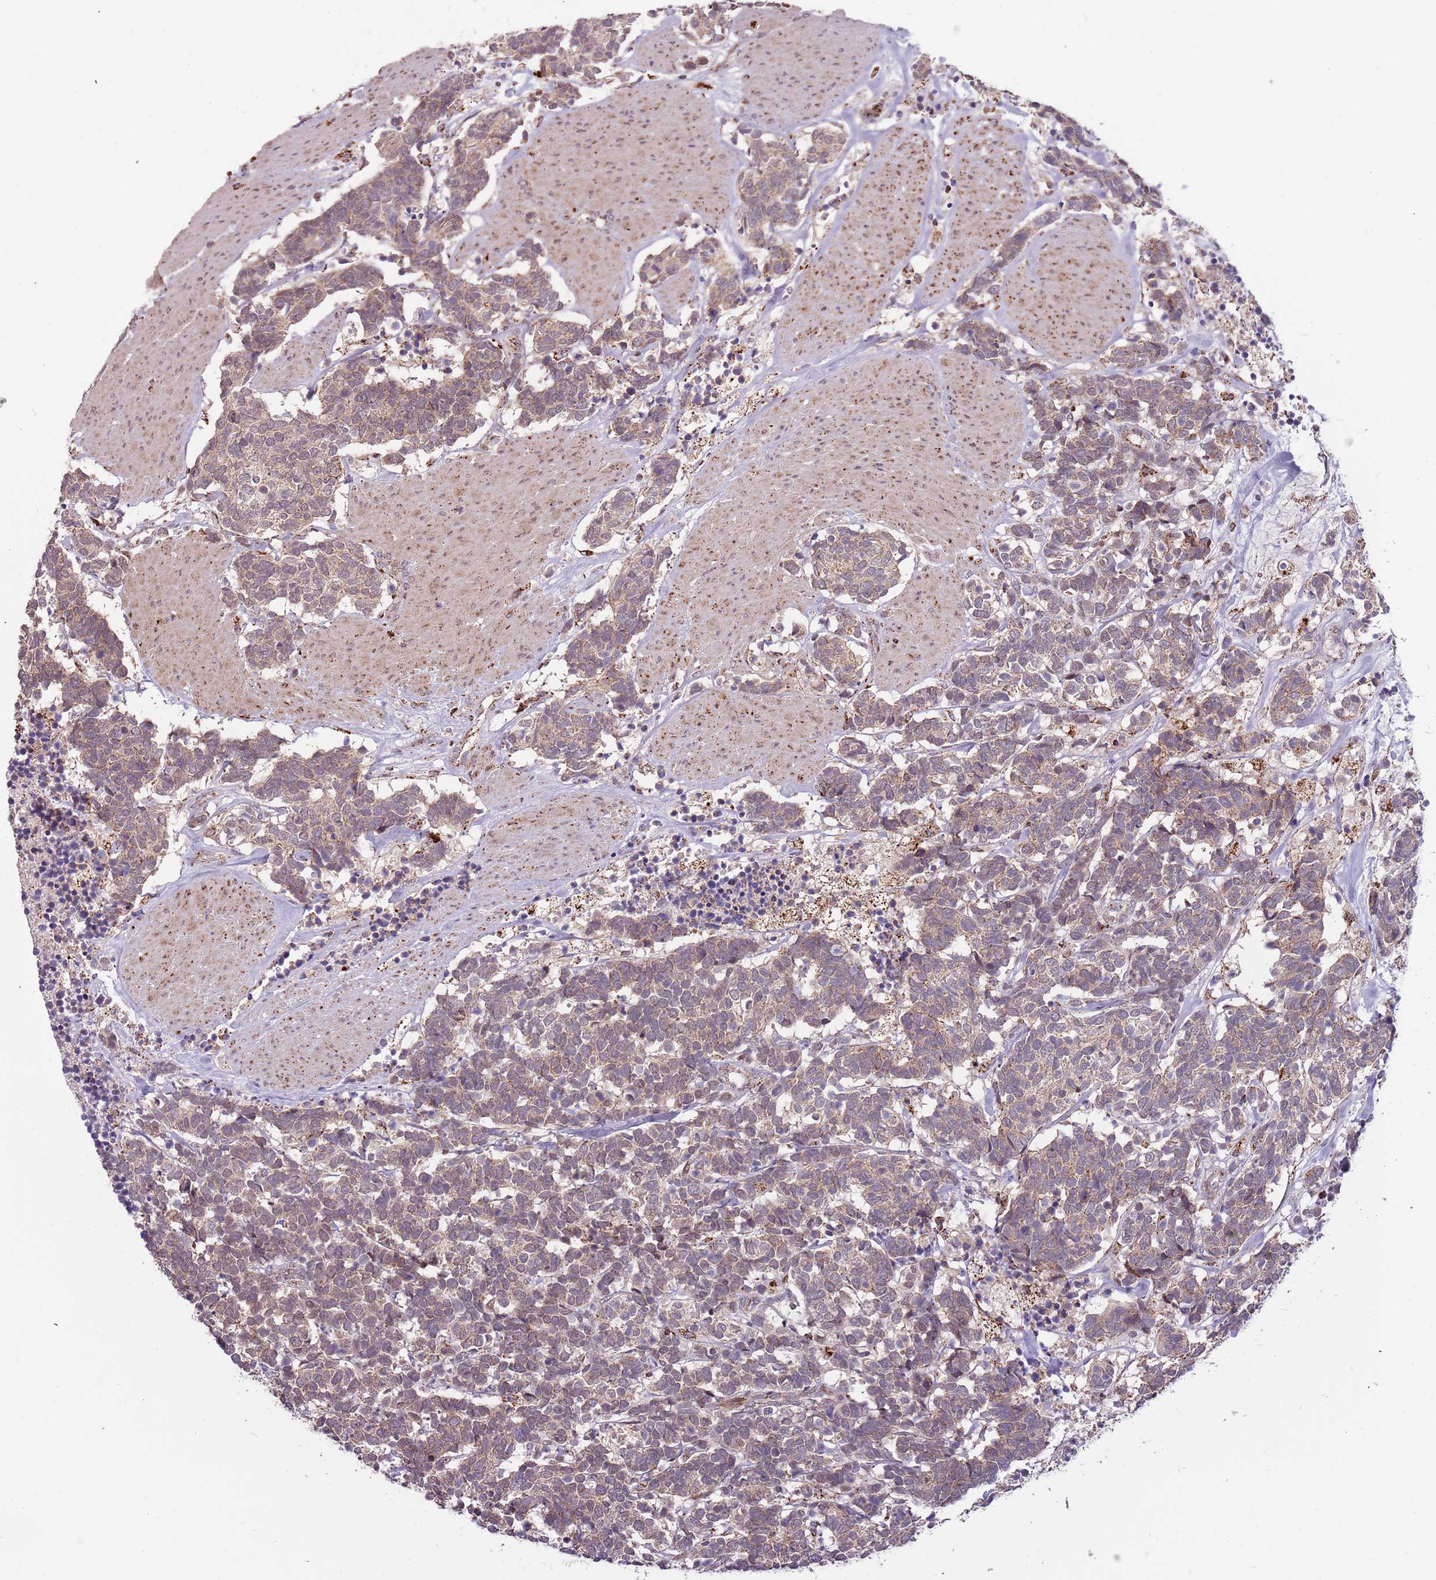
{"staining": {"intensity": "weak", "quantity": "25%-75%", "location": "cytoplasmic/membranous"}, "tissue": "carcinoid", "cell_type": "Tumor cells", "image_type": "cancer", "snomed": [{"axis": "morphology", "description": "Carcinoma, NOS"}, {"axis": "morphology", "description": "Carcinoid, malignant, NOS"}, {"axis": "topography", "description": "Urinary bladder"}], "caption": "Human malignant carcinoid stained with a protein marker reveals weak staining in tumor cells.", "gene": "ULK3", "patient": {"sex": "male", "age": 57}}